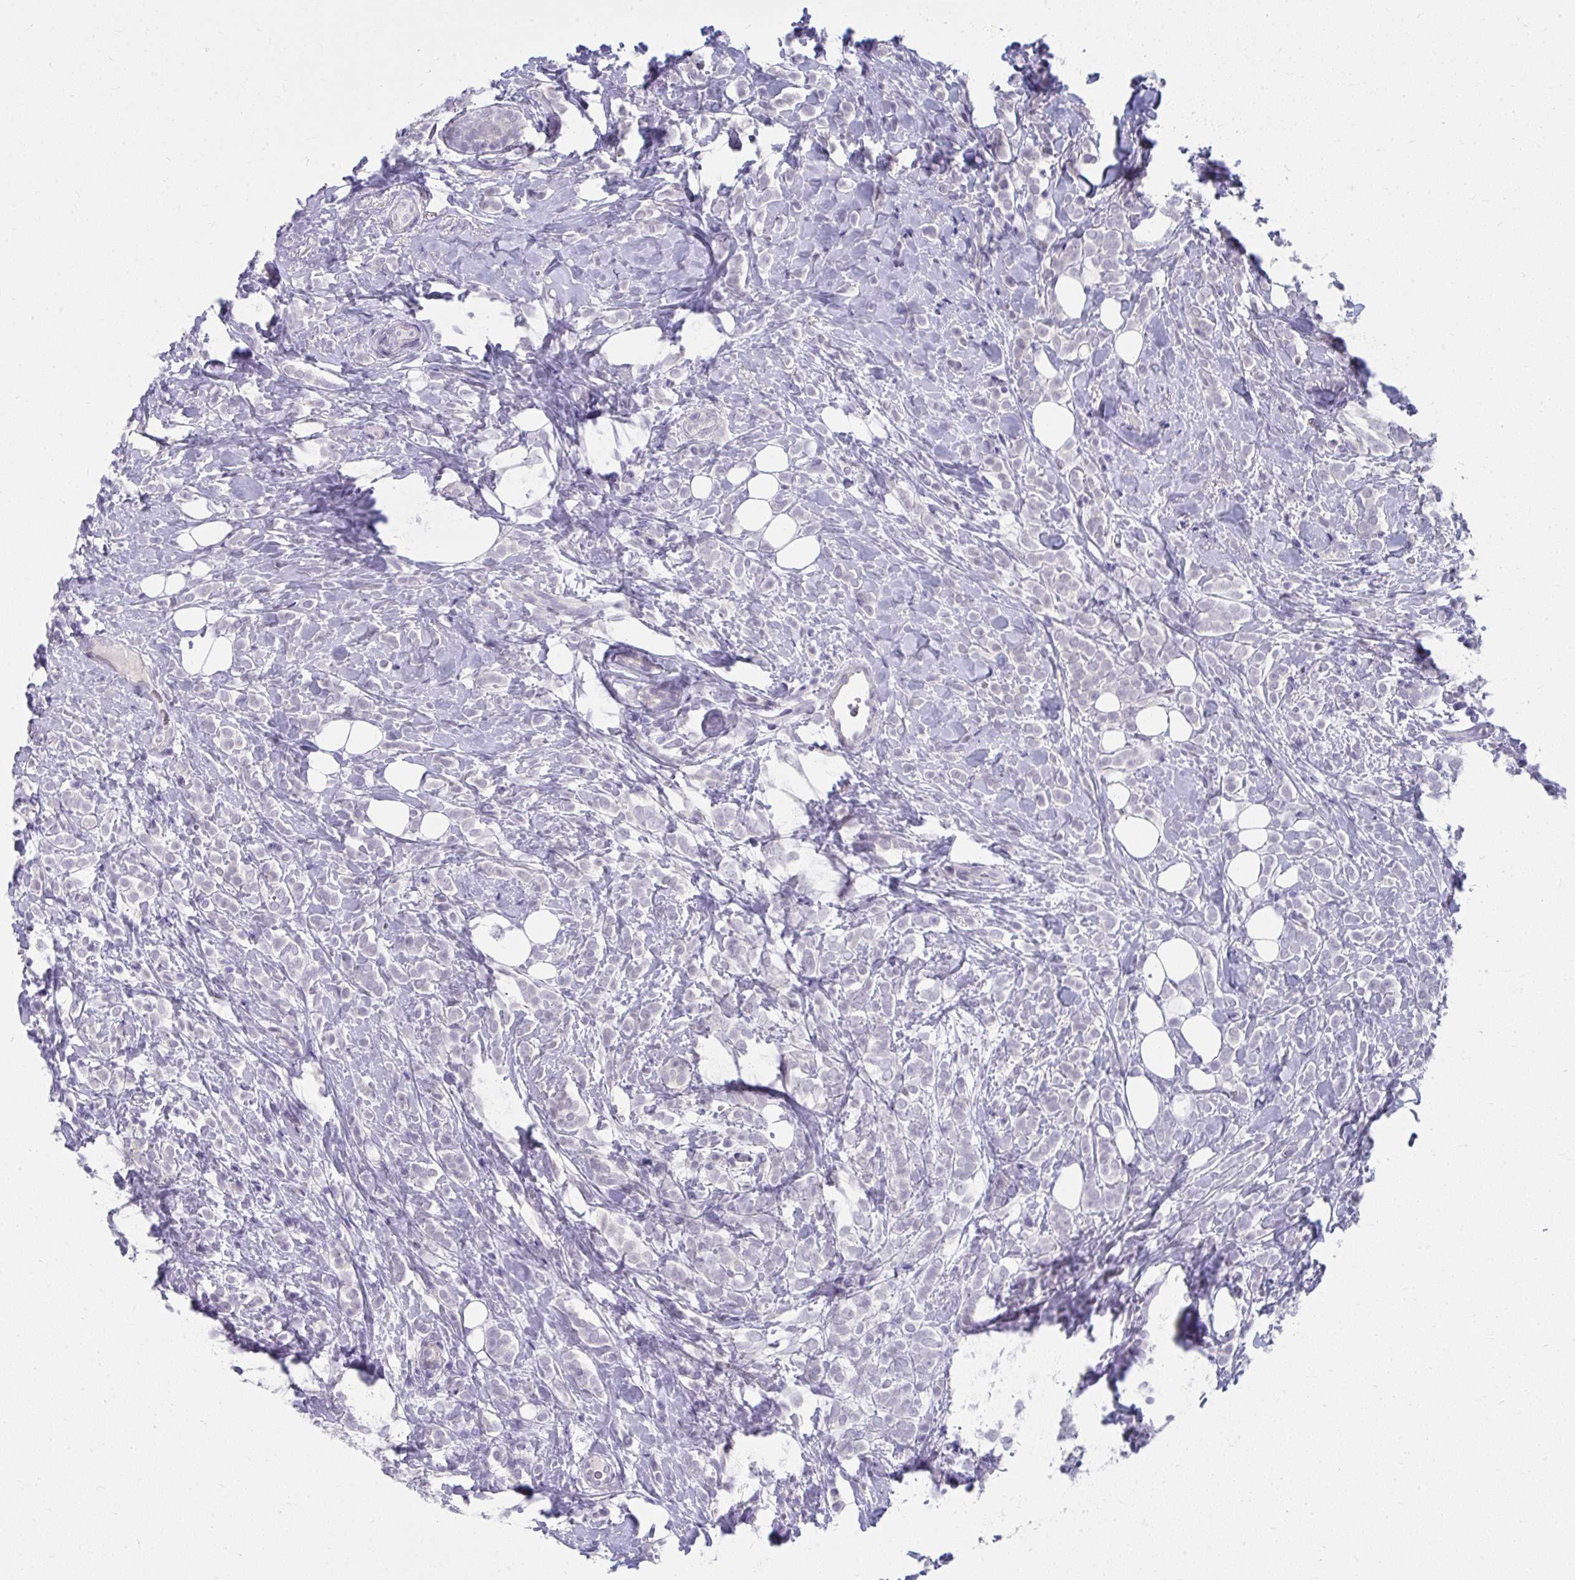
{"staining": {"intensity": "negative", "quantity": "none", "location": "none"}, "tissue": "breast cancer", "cell_type": "Tumor cells", "image_type": "cancer", "snomed": [{"axis": "morphology", "description": "Lobular carcinoma"}, {"axis": "topography", "description": "Breast"}], "caption": "Breast cancer (lobular carcinoma) was stained to show a protein in brown. There is no significant positivity in tumor cells. (DAB IHC with hematoxylin counter stain).", "gene": "UGT3A2", "patient": {"sex": "female", "age": 49}}